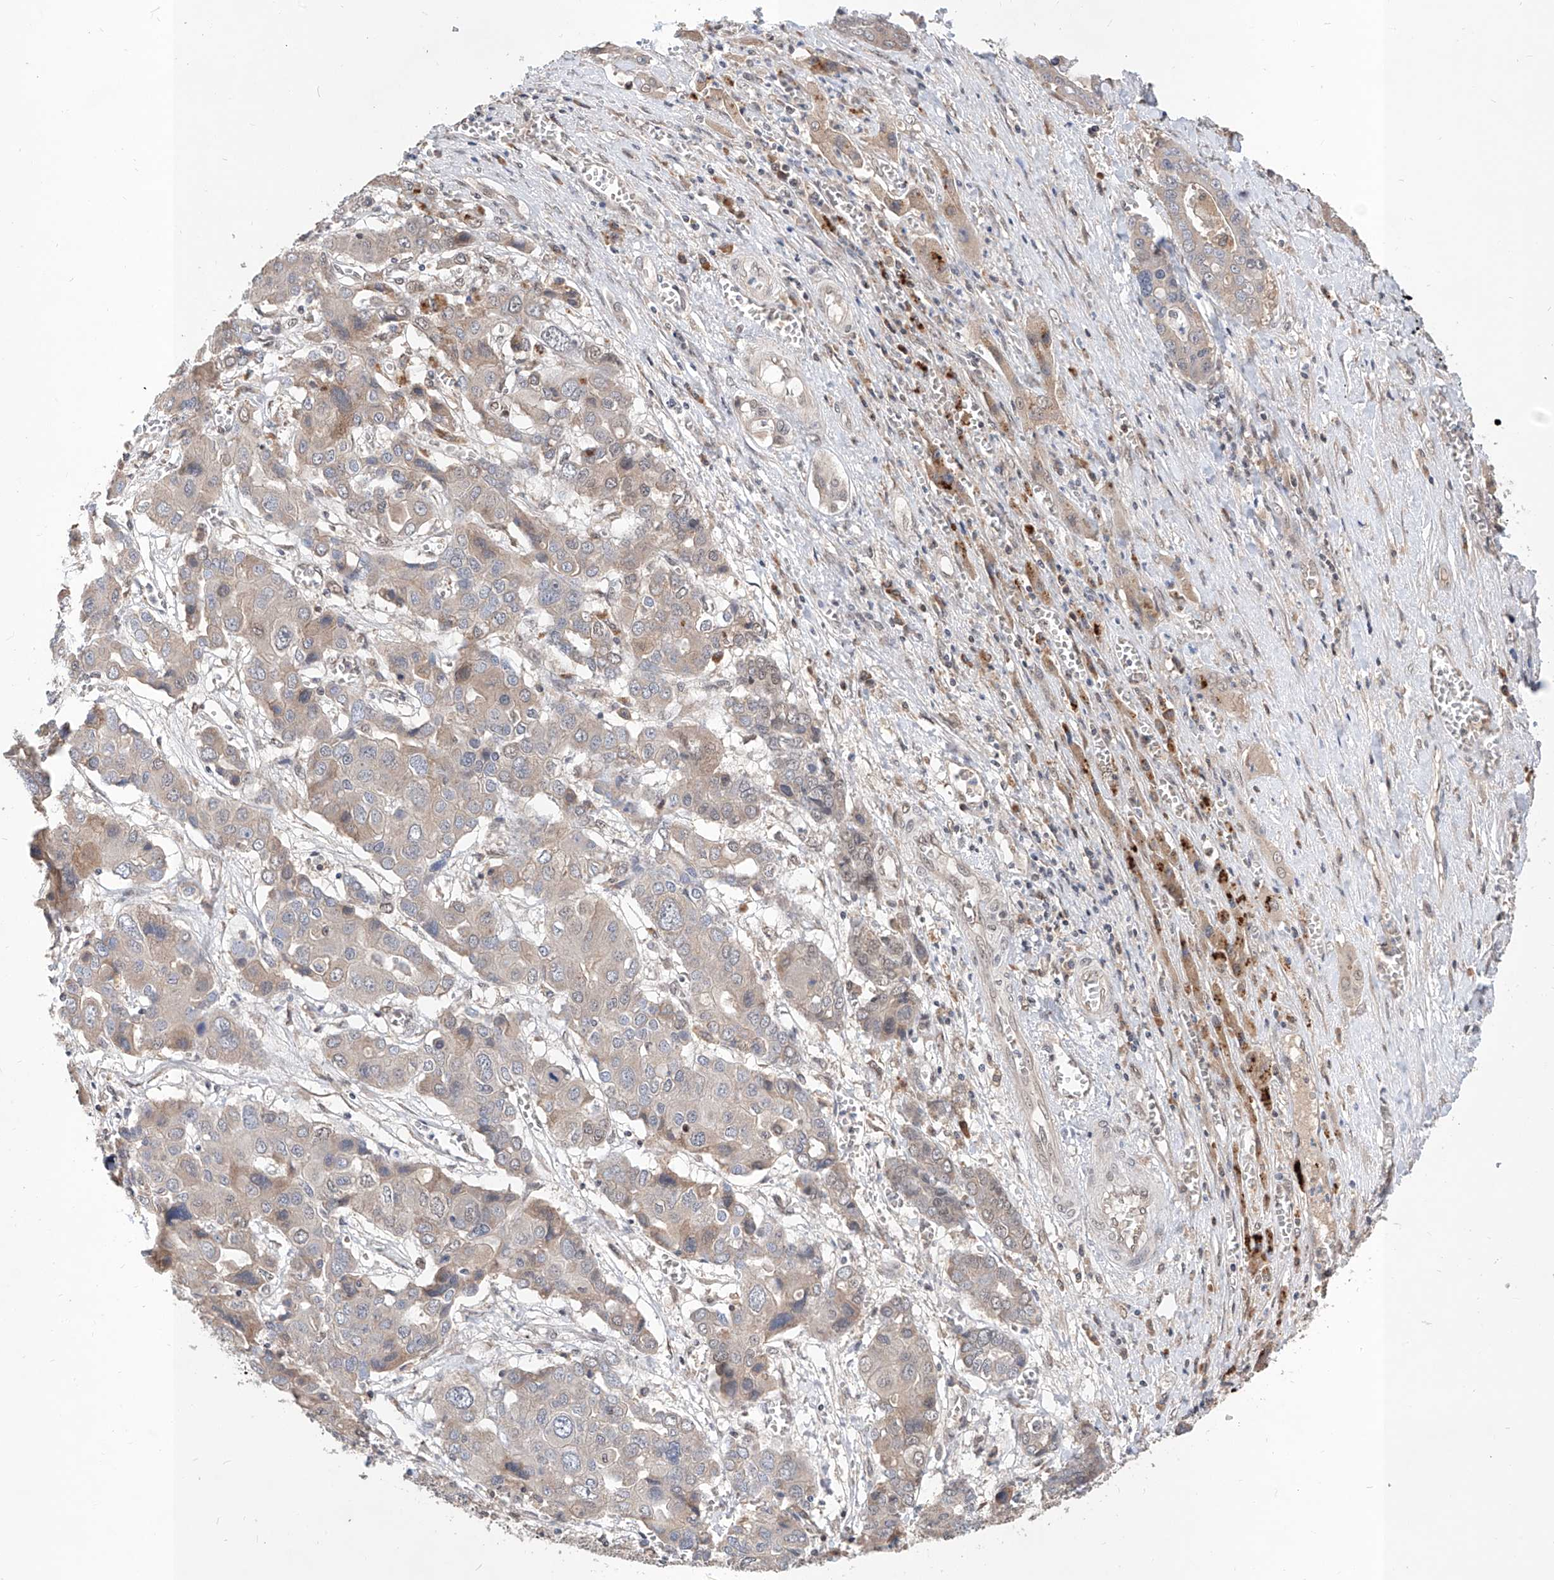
{"staining": {"intensity": "weak", "quantity": "<25%", "location": "cytoplasmic/membranous"}, "tissue": "liver cancer", "cell_type": "Tumor cells", "image_type": "cancer", "snomed": [{"axis": "morphology", "description": "Cholangiocarcinoma"}, {"axis": "topography", "description": "Liver"}], "caption": "A high-resolution micrograph shows immunohistochemistry staining of cholangiocarcinoma (liver), which shows no significant staining in tumor cells.", "gene": "CARMIL3", "patient": {"sex": "male", "age": 67}}